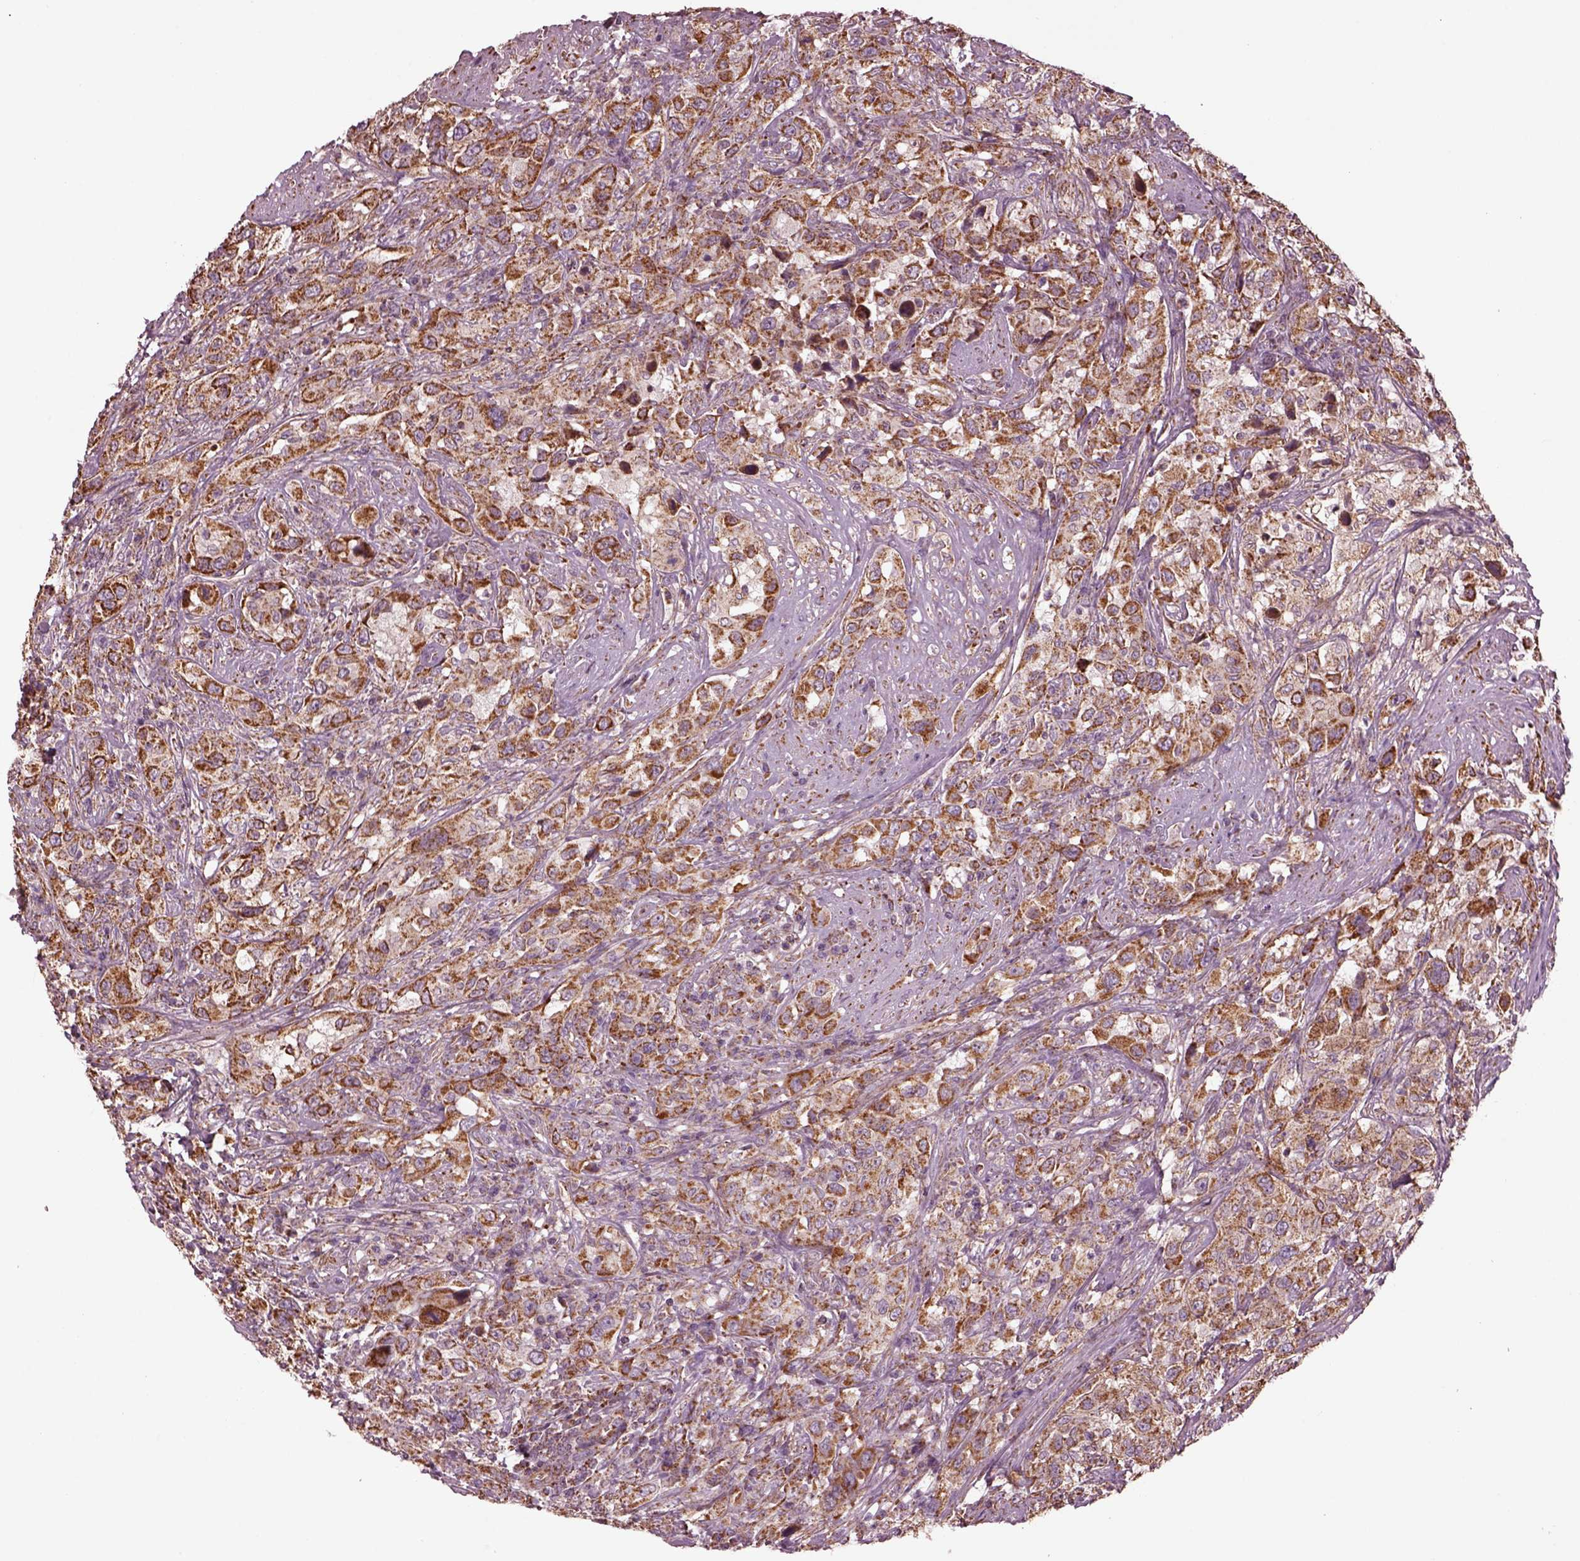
{"staining": {"intensity": "moderate", "quantity": "25%-75%", "location": "cytoplasmic/membranous"}, "tissue": "urothelial cancer", "cell_type": "Tumor cells", "image_type": "cancer", "snomed": [{"axis": "morphology", "description": "Urothelial carcinoma, NOS"}, {"axis": "morphology", "description": "Urothelial carcinoma, High grade"}, {"axis": "topography", "description": "Urinary bladder"}], "caption": "DAB immunohistochemical staining of human urothelial cancer reveals moderate cytoplasmic/membranous protein staining in approximately 25%-75% of tumor cells. (DAB (3,3'-diaminobenzidine) = brown stain, brightfield microscopy at high magnification).", "gene": "TMEM254", "patient": {"sex": "female", "age": 64}}